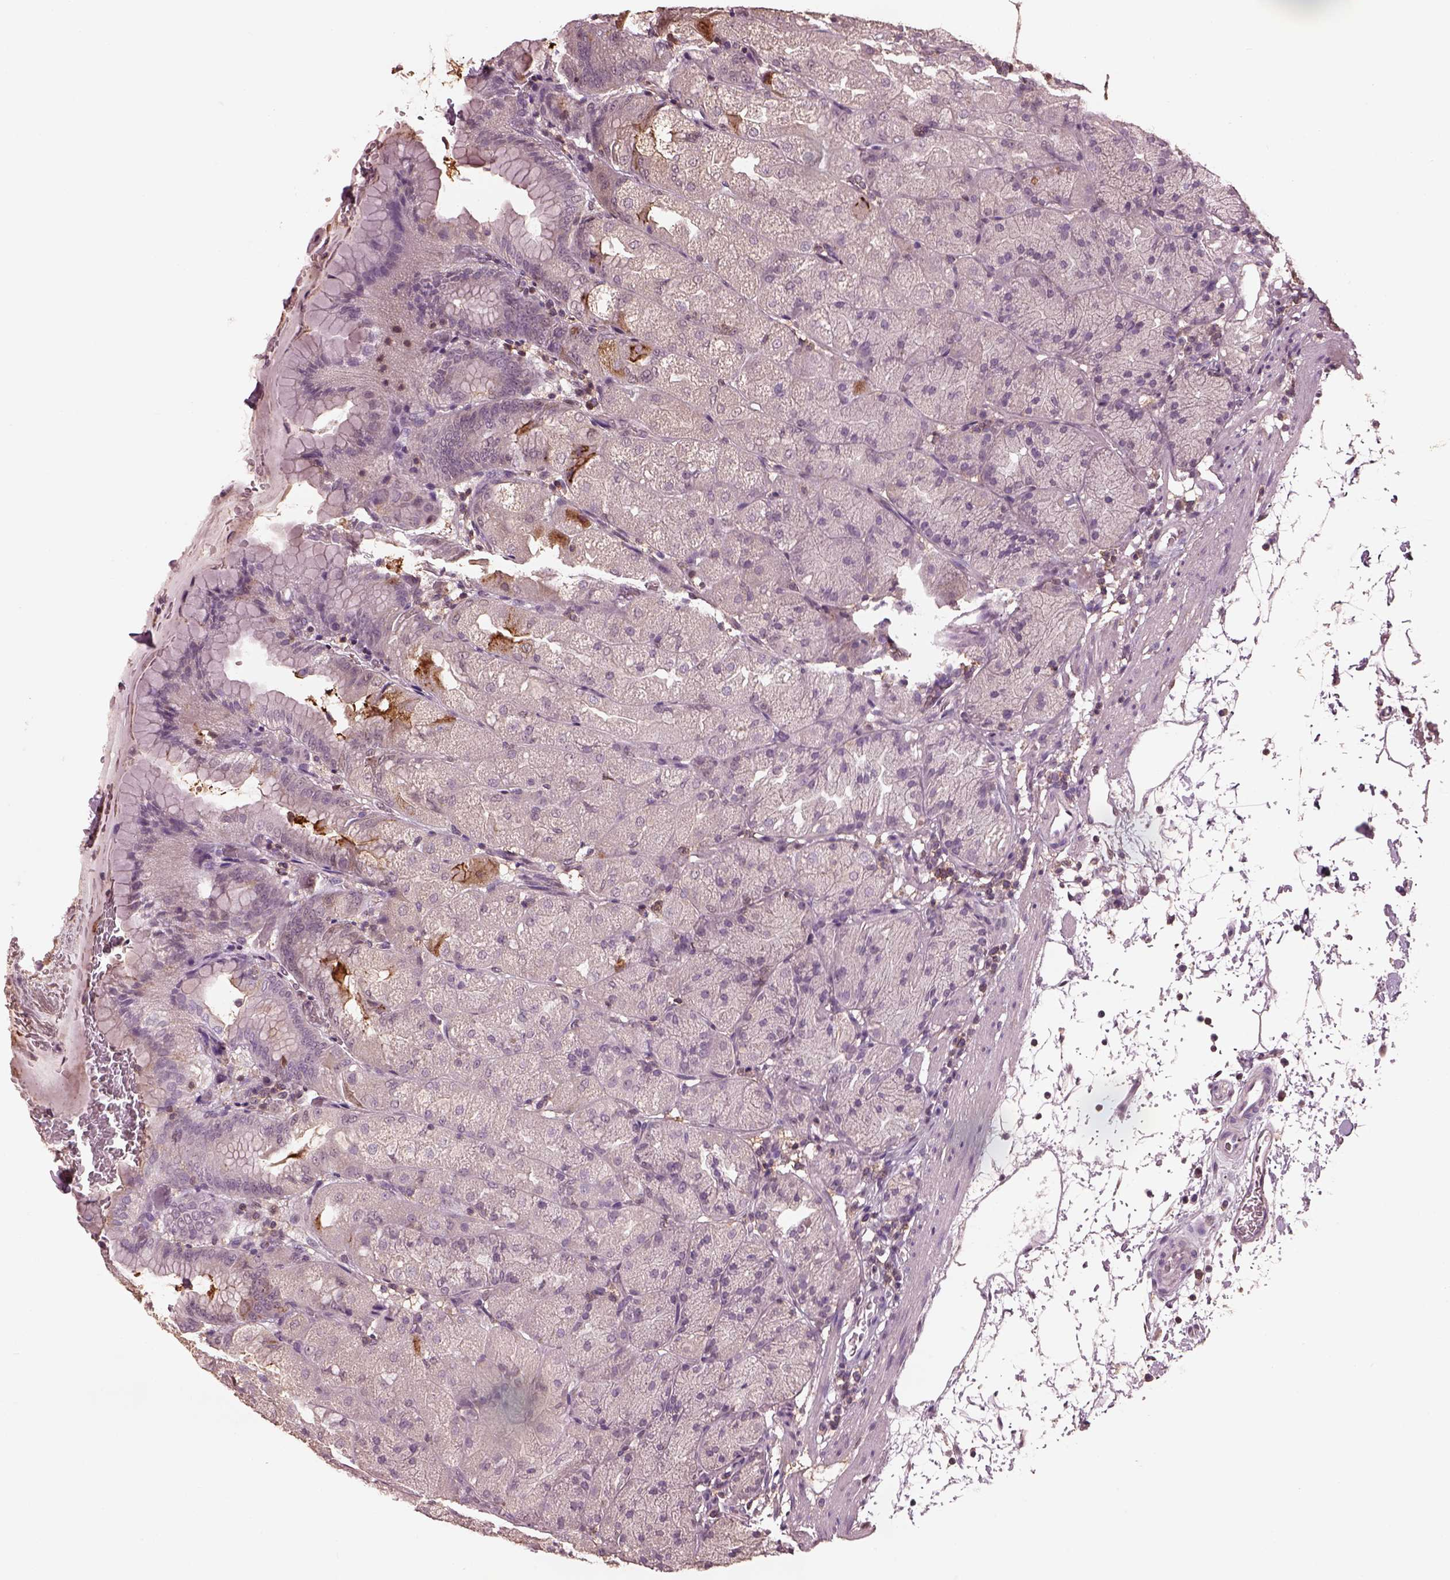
{"staining": {"intensity": "negative", "quantity": "none", "location": "none"}, "tissue": "stomach", "cell_type": "Glandular cells", "image_type": "normal", "snomed": [{"axis": "morphology", "description": "Normal tissue, NOS"}, {"axis": "topography", "description": "Stomach, upper"}, {"axis": "topography", "description": "Stomach"}, {"axis": "topography", "description": "Stomach, lower"}], "caption": "Immunohistochemical staining of unremarkable stomach exhibits no significant positivity in glandular cells.", "gene": "SRI", "patient": {"sex": "male", "age": 62}}